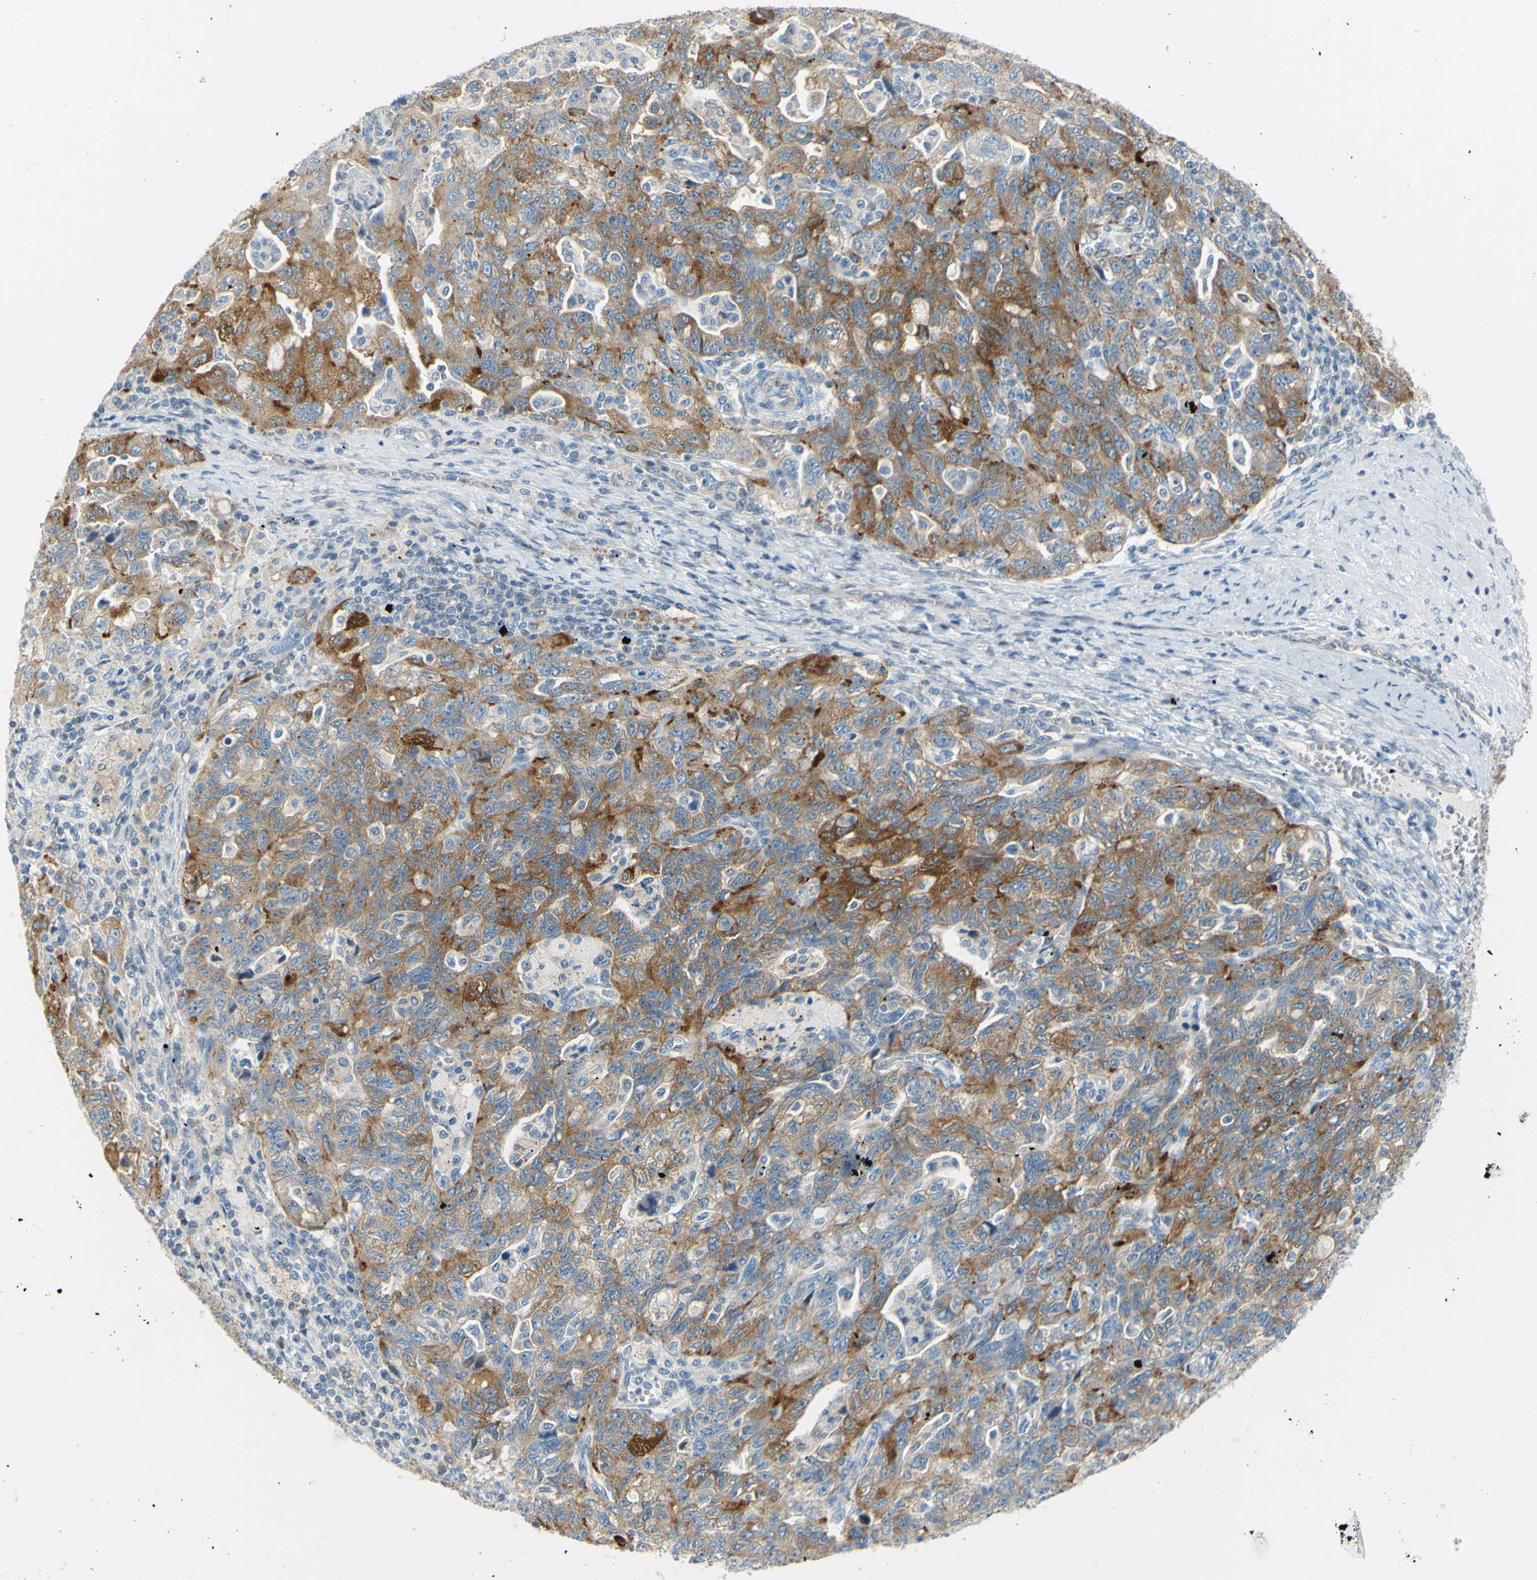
{"staining": {"intensity": "moderate", "quantity": ">75%", "location": "cytoplasmic/membranous"}, "tissue": "ovarian cancer", "cell_type": "Tumor cells", "image_type": "cancer", "snomed": [{"axis": "morphology", "description": "Carcinoma, NOS"}, {"axis": "morphology", "description": "Cystadenocarcinoma, serous, NOS"}, {"axis": "topography", "description": "Ovary"}], "caption": "IHC of human ovarian carcinoma displays medium levels of moderate cytoplasmic/membranous staining in approximately >75% of tumor cells.", "gene": "FRMD4B", "patient": {"sex": "female", "age": 69}}